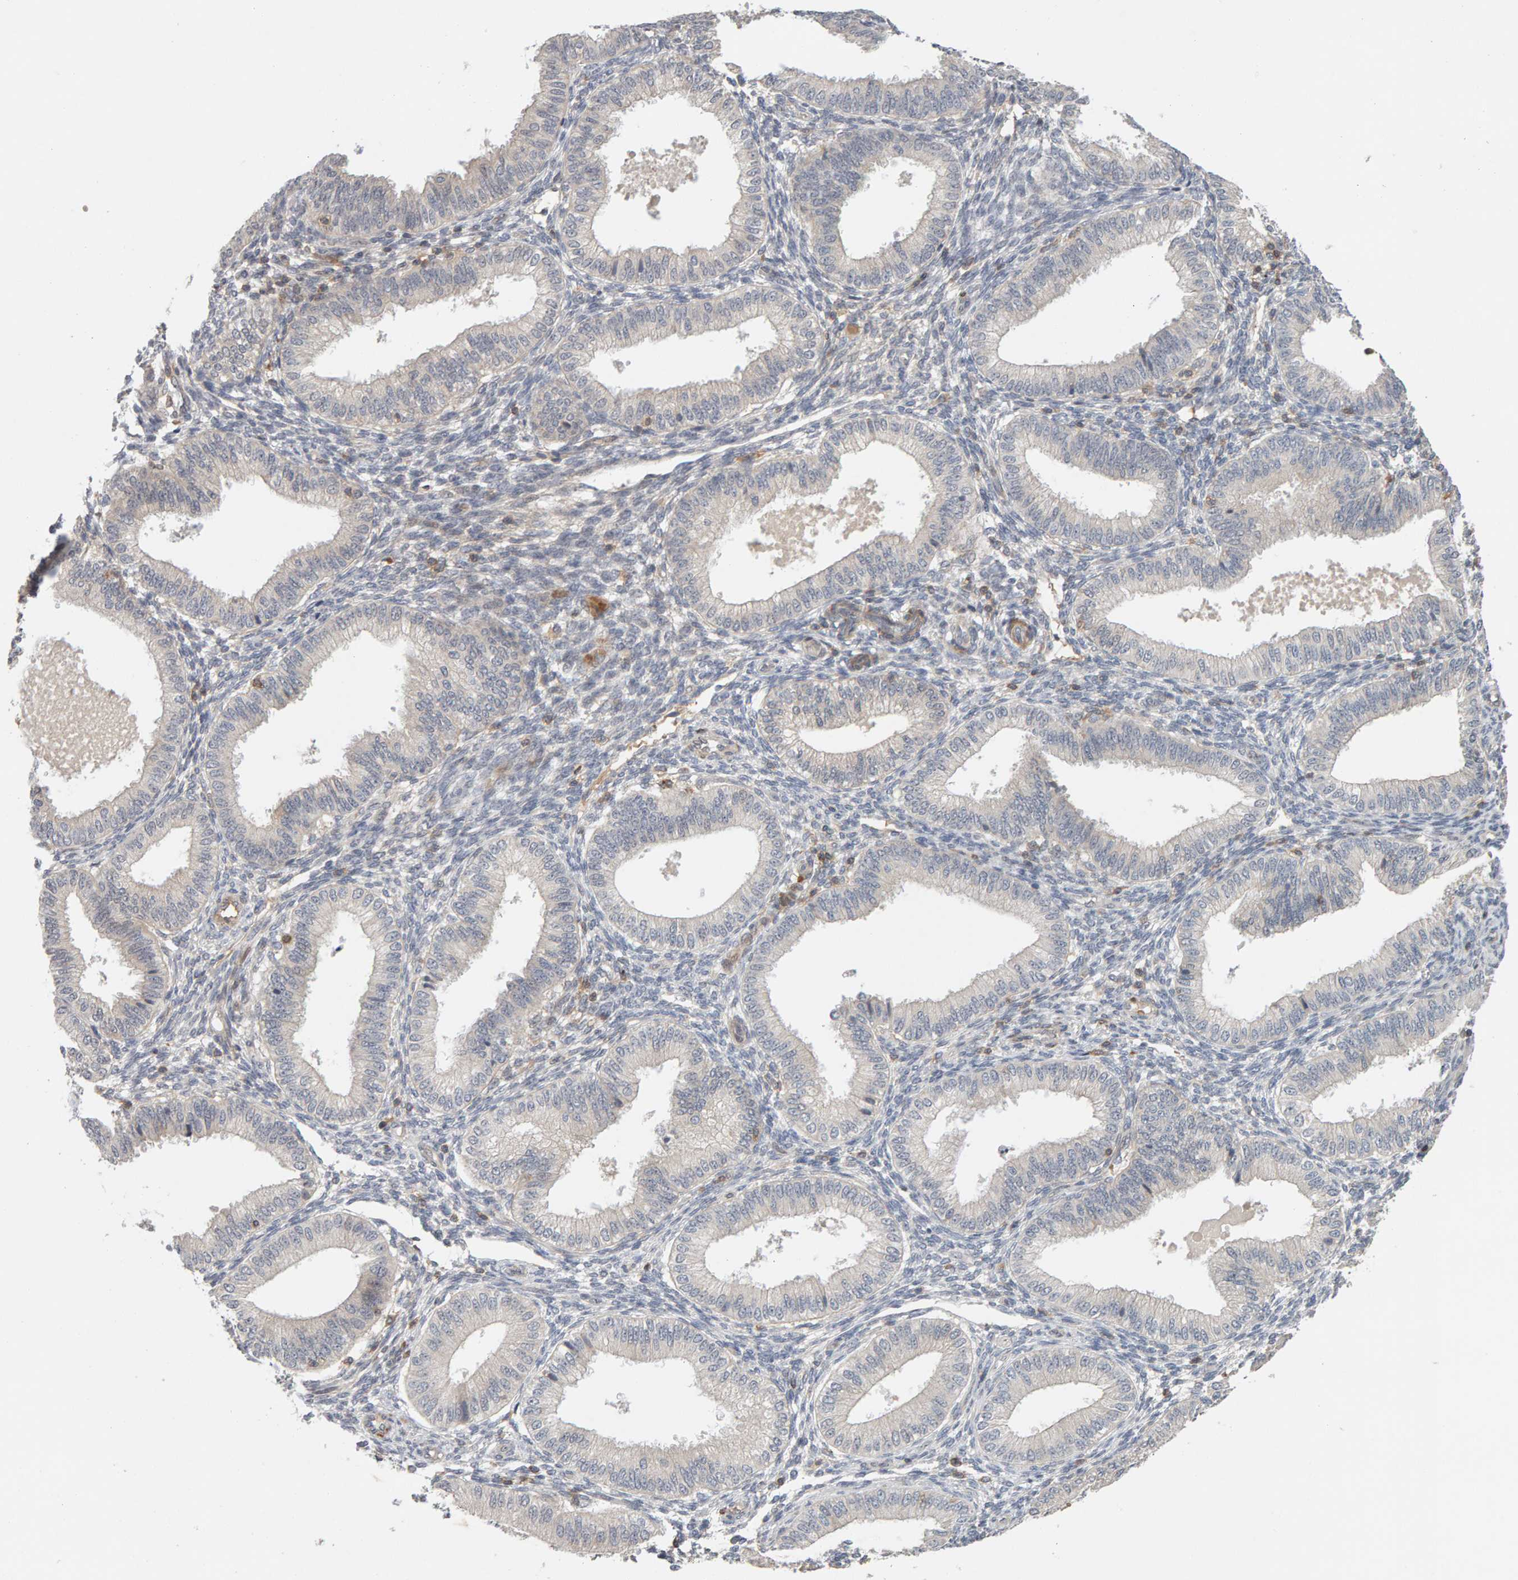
{"staining": {"intensity": "negative", "quantity": "none", "location": "none"}, "tissue": "endometrium", "cell_type": "Cells in endometrial stroma", "image_type": "normal", "snomed": [{"axis": "morphology", "description": "Normal tissue, NOS"}, {"axis": "topography", "description": "Endometrium"}], "caption": "The micrograph demonstrates no significant expression in cells in endometrial stroma of endometrium.", "gene": "NUDCD1", "patient": {"sex": "female", "age": 39}}